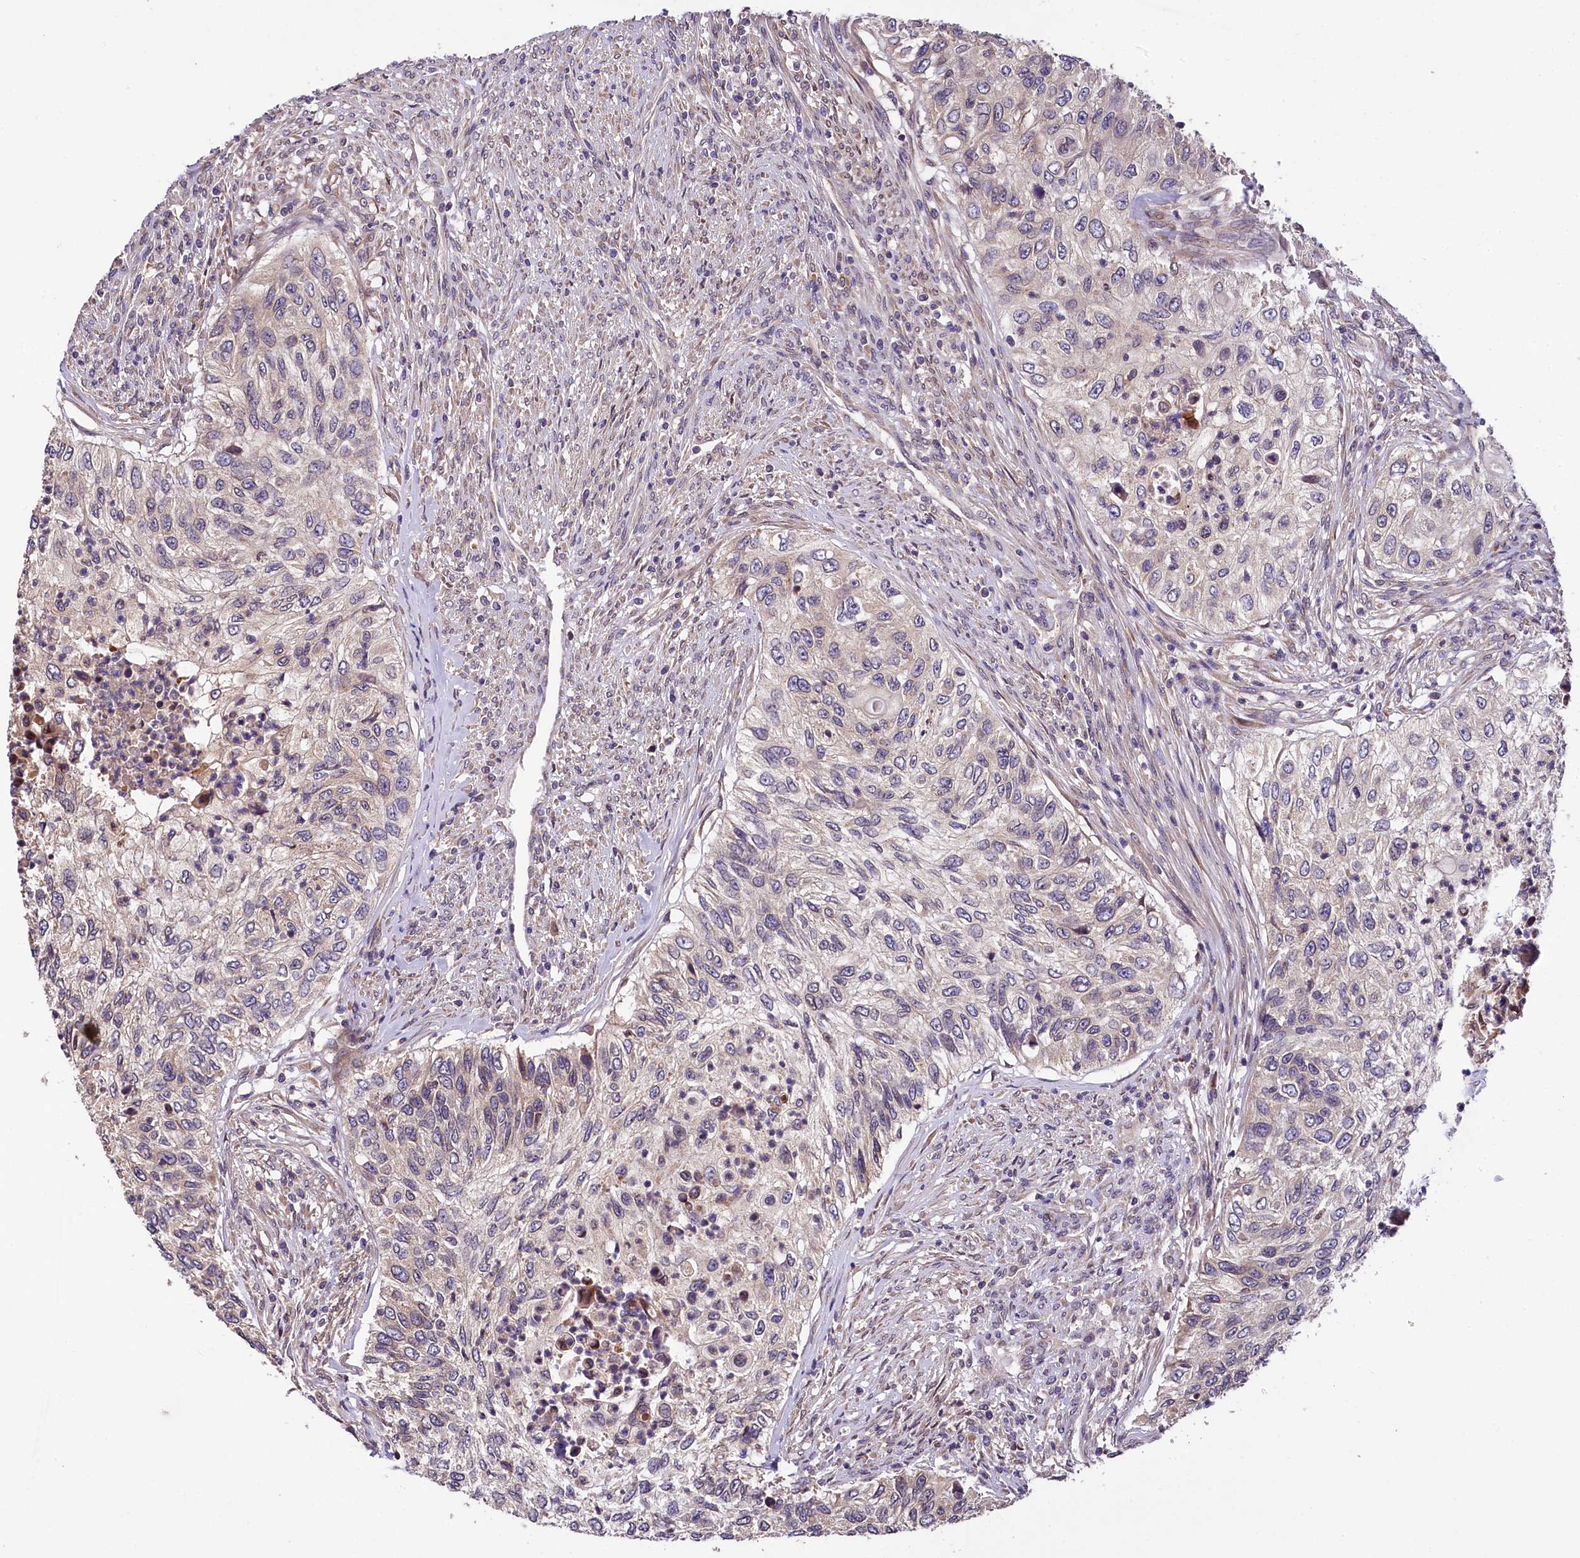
{"staining": {"intensity": "weak", "quantity": "25%-75%", "location": "cytoplasmic/membranous"}, "tissue": "urothelial cancer", "cell_type": "Tumor cells", "image_type": "cancer", "snomed": [{"axis": "morphology", "description": "Urothelial carcinoma, High grade"}, {"axis": "topography", "description": "Urinary bladder"}], "caption": "Urothelial cancer stained for a protein reveals weak cytoplasmic/membranous positivity in tumor cells.", "gene": "SUPV3L1", "patient": {"sex": "female", "age": 60}}